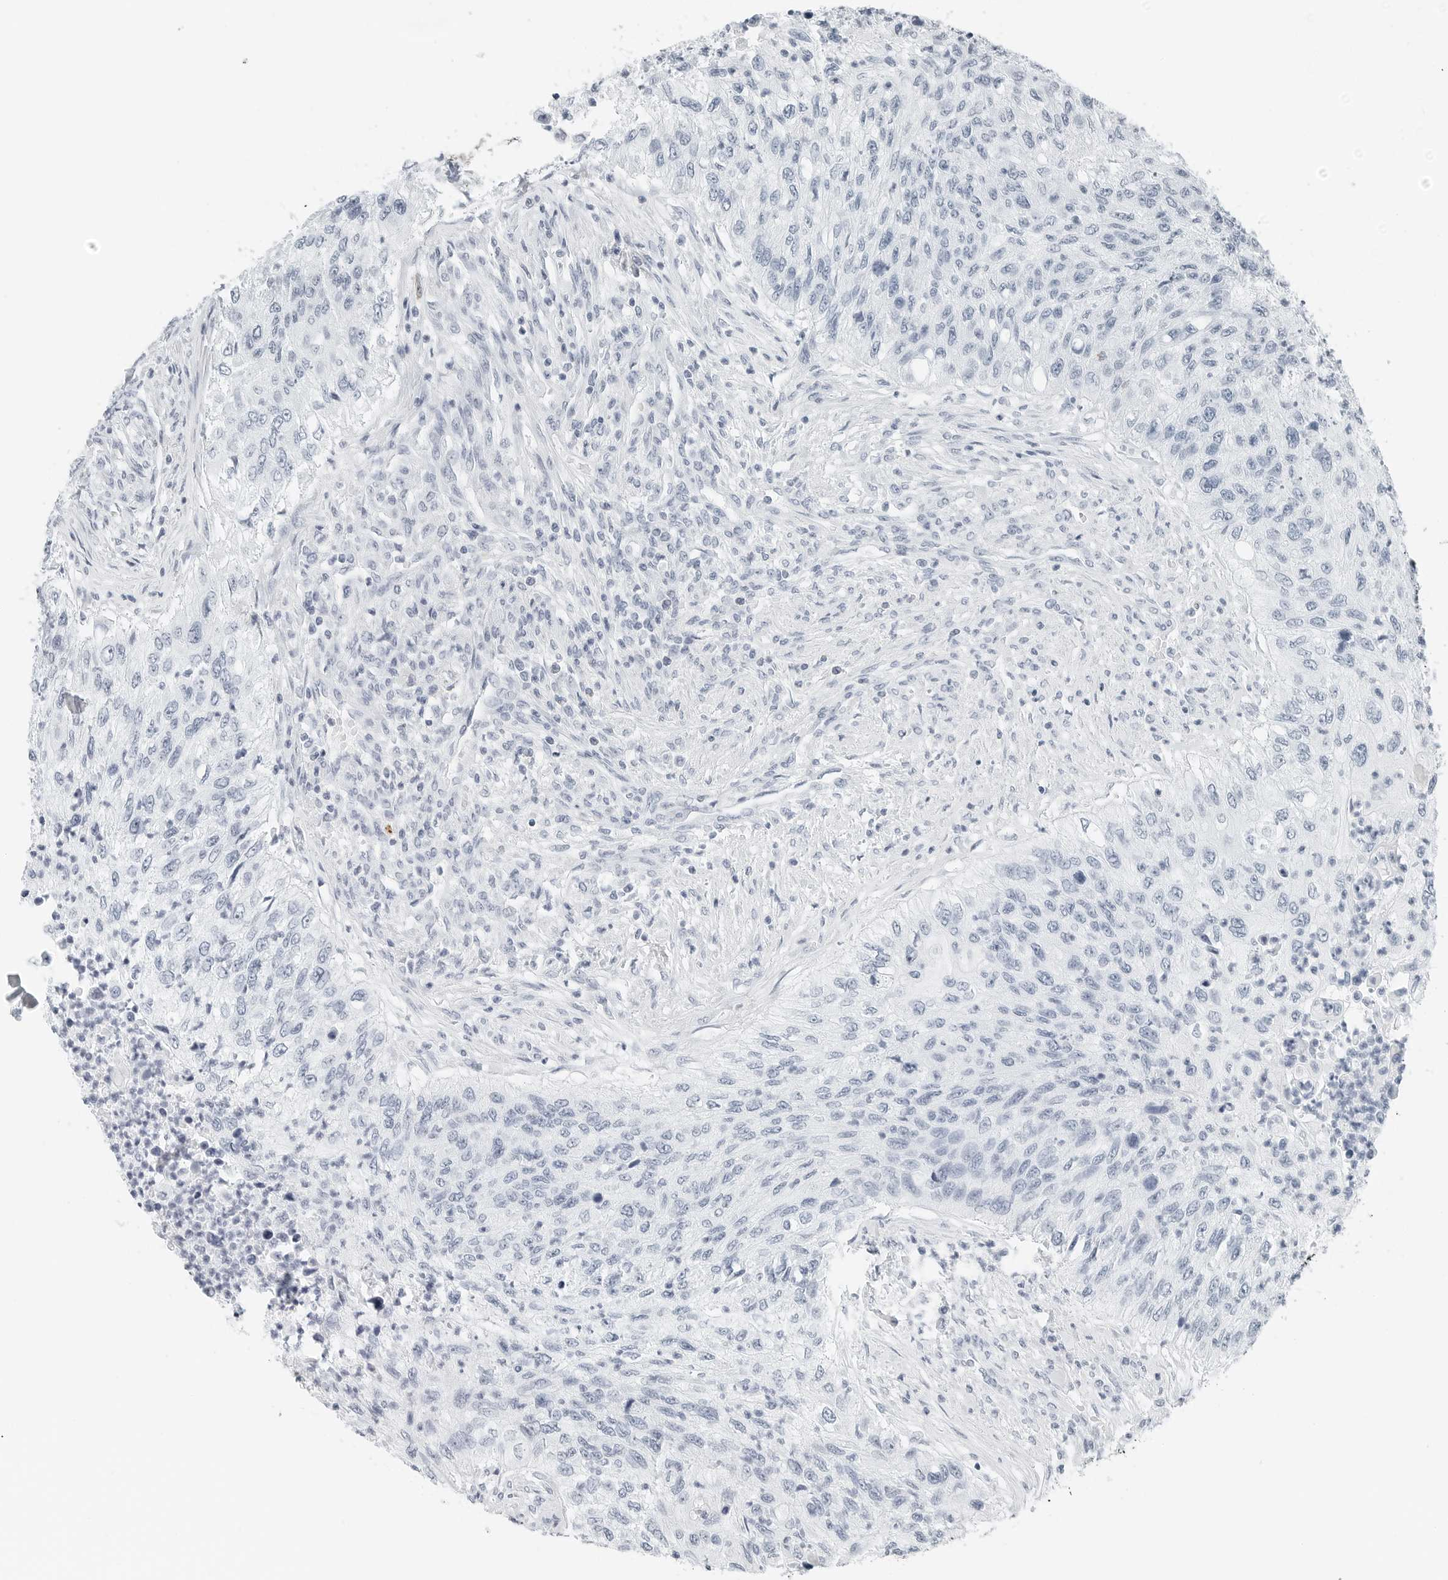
{"staining": {"intensity": "negative", "quantity": "none", "location": "none"}, "tissue": "urothelial cancer", "cell_type": "Tumor cells", "image_type": "cancer", "snomed": [{"axis": "morphology", "description": "Urothelial carcinoma, High grade"}, {"axis": "topography", "description": "Urinary bladder"}], "caption": "DAB (3,3'-diaminobenzidine) immunohistochemical staining of urothelial cancer exhibits no significant staining in tumor cells.", "gene": "NTMT2", "patient": {"sex": "female", "age": 60}}